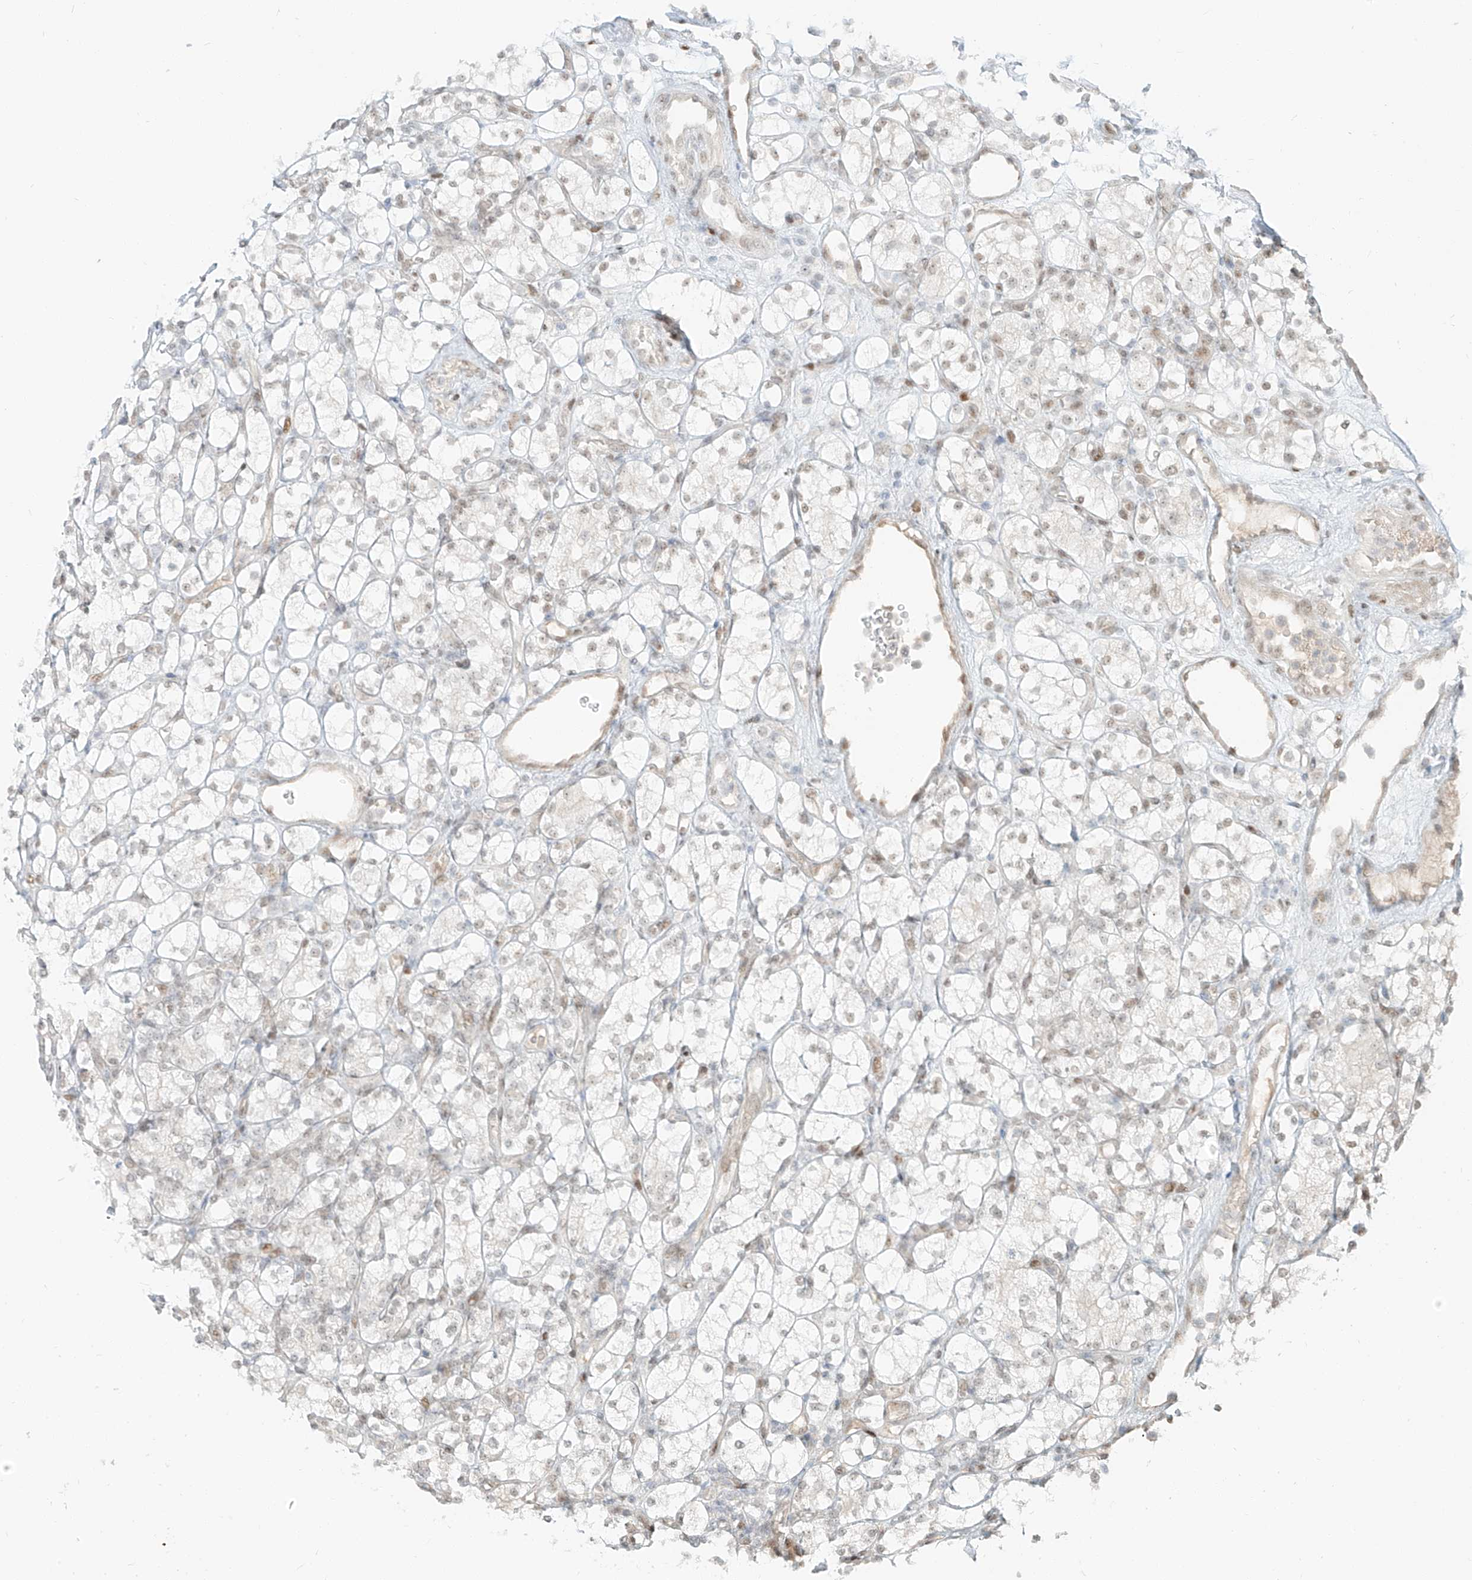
{"staining": {"intensity": "weak", "quantity": "25%-75%", "location": "nuclear"}, "tissue": "renal cancer", "cell_type": "Tumor cells", "image_type": "cancer", "snomed": [{"axis": "morphology", "description": "Adenocarcinoma, NOS"}, {"axis": "topography", "description": "Kidney"}], "caption": "Renal cancer stained with IHC demonstrates weak nuclear positivity in about 25%-75% of tumor cells.", "gene": "ZNF774", "patient": {"sex": "male", "age": 77}}